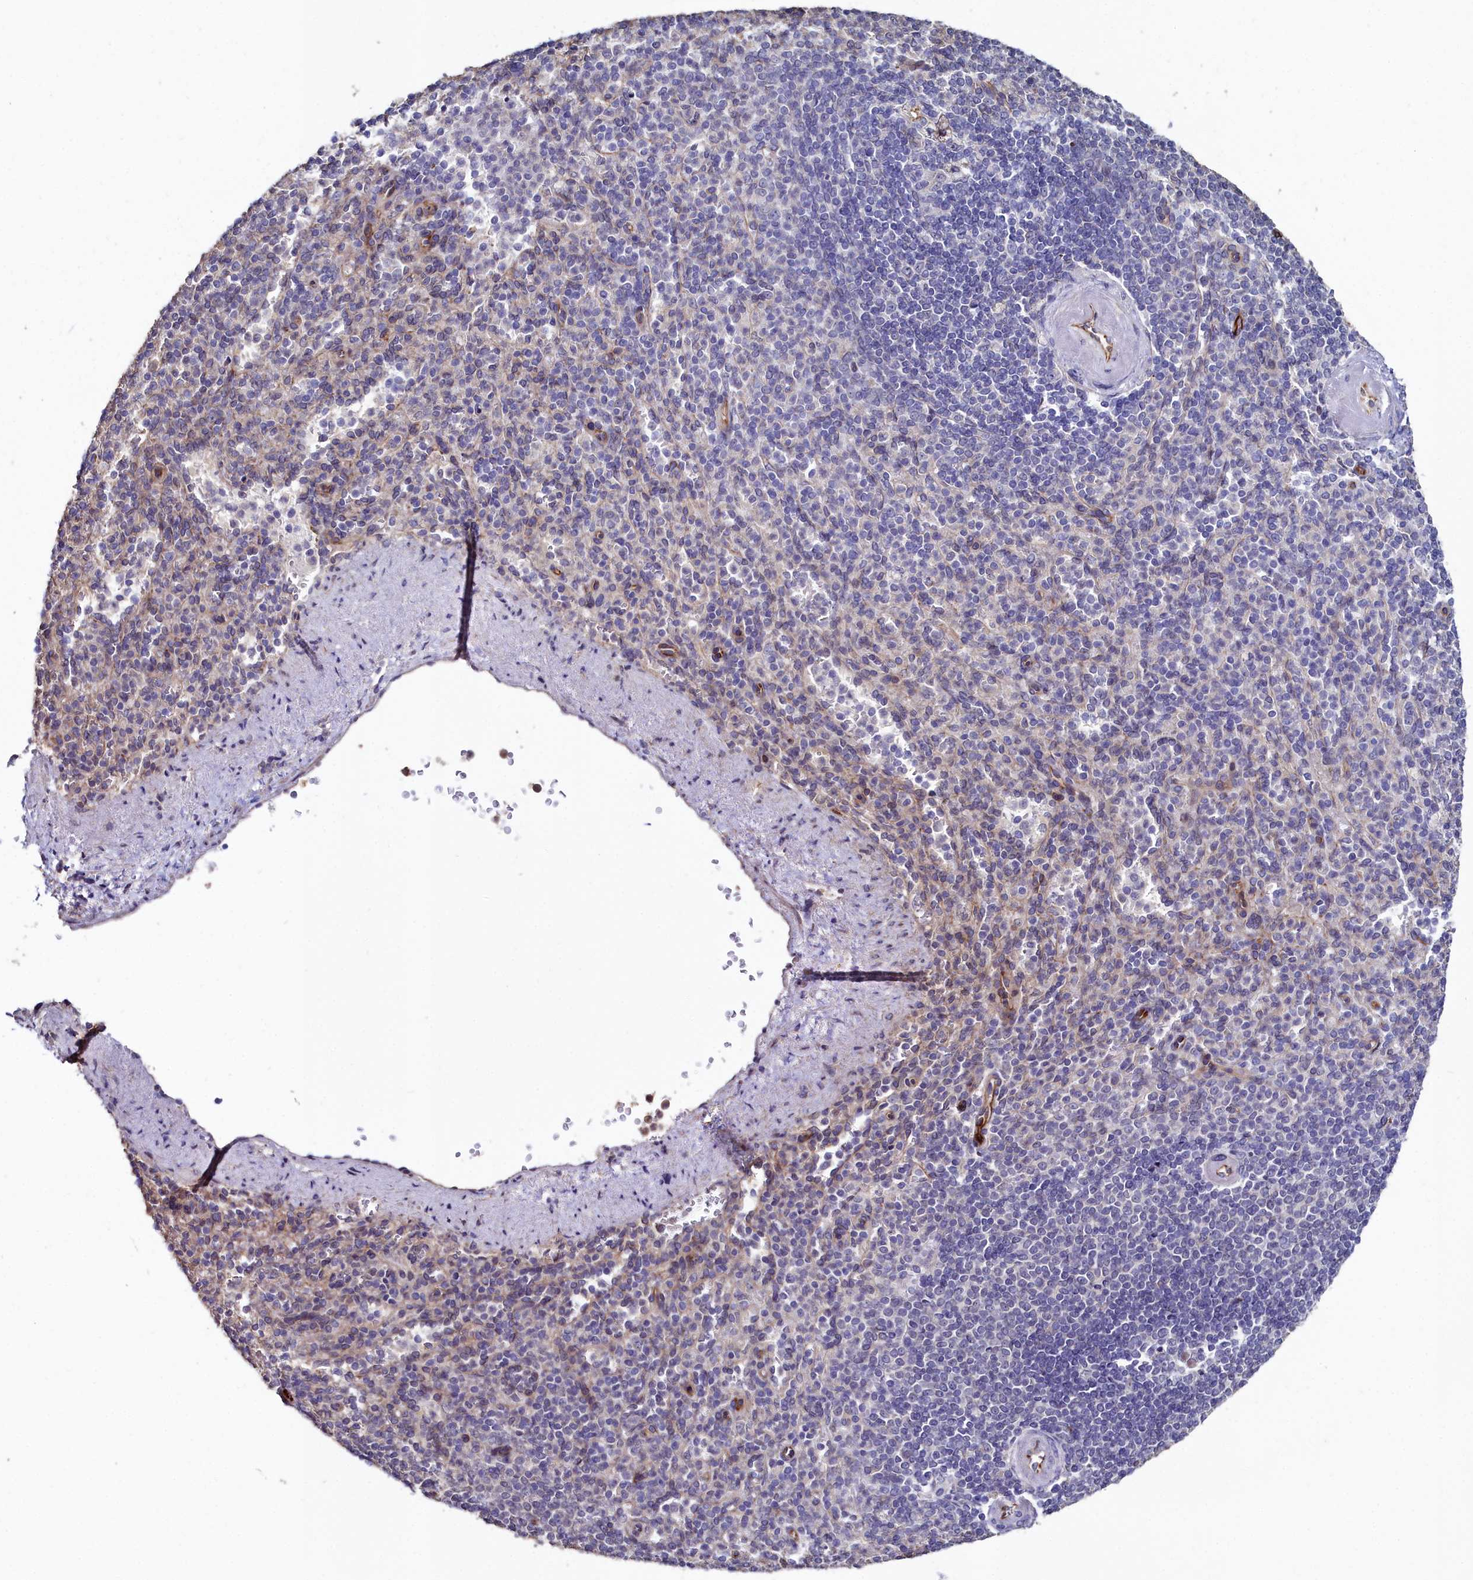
{"staining": {"intensity": "weak", "quantity": "<25%", "location": "cytoplasmic/membranous"}, "tissue": "spleen", "cell_type": "Cells in red pulp", "image_type": "normal", "snomed": [{"axis": "morphology", "description": "Normal tissue, NOS"}, {"axis": "topography", "description": "Spleen"}], "caption": "A high-resolution micrograph shows IHC staining of unremarkable spleen, which shows no significant expression in cells in red pulp. (DAB (3,3'-diaminobenzidine) IHC with hematoxylin counter stain).", "gene": "C4orf19", "patient": {"sex": "female", "age": 74}}